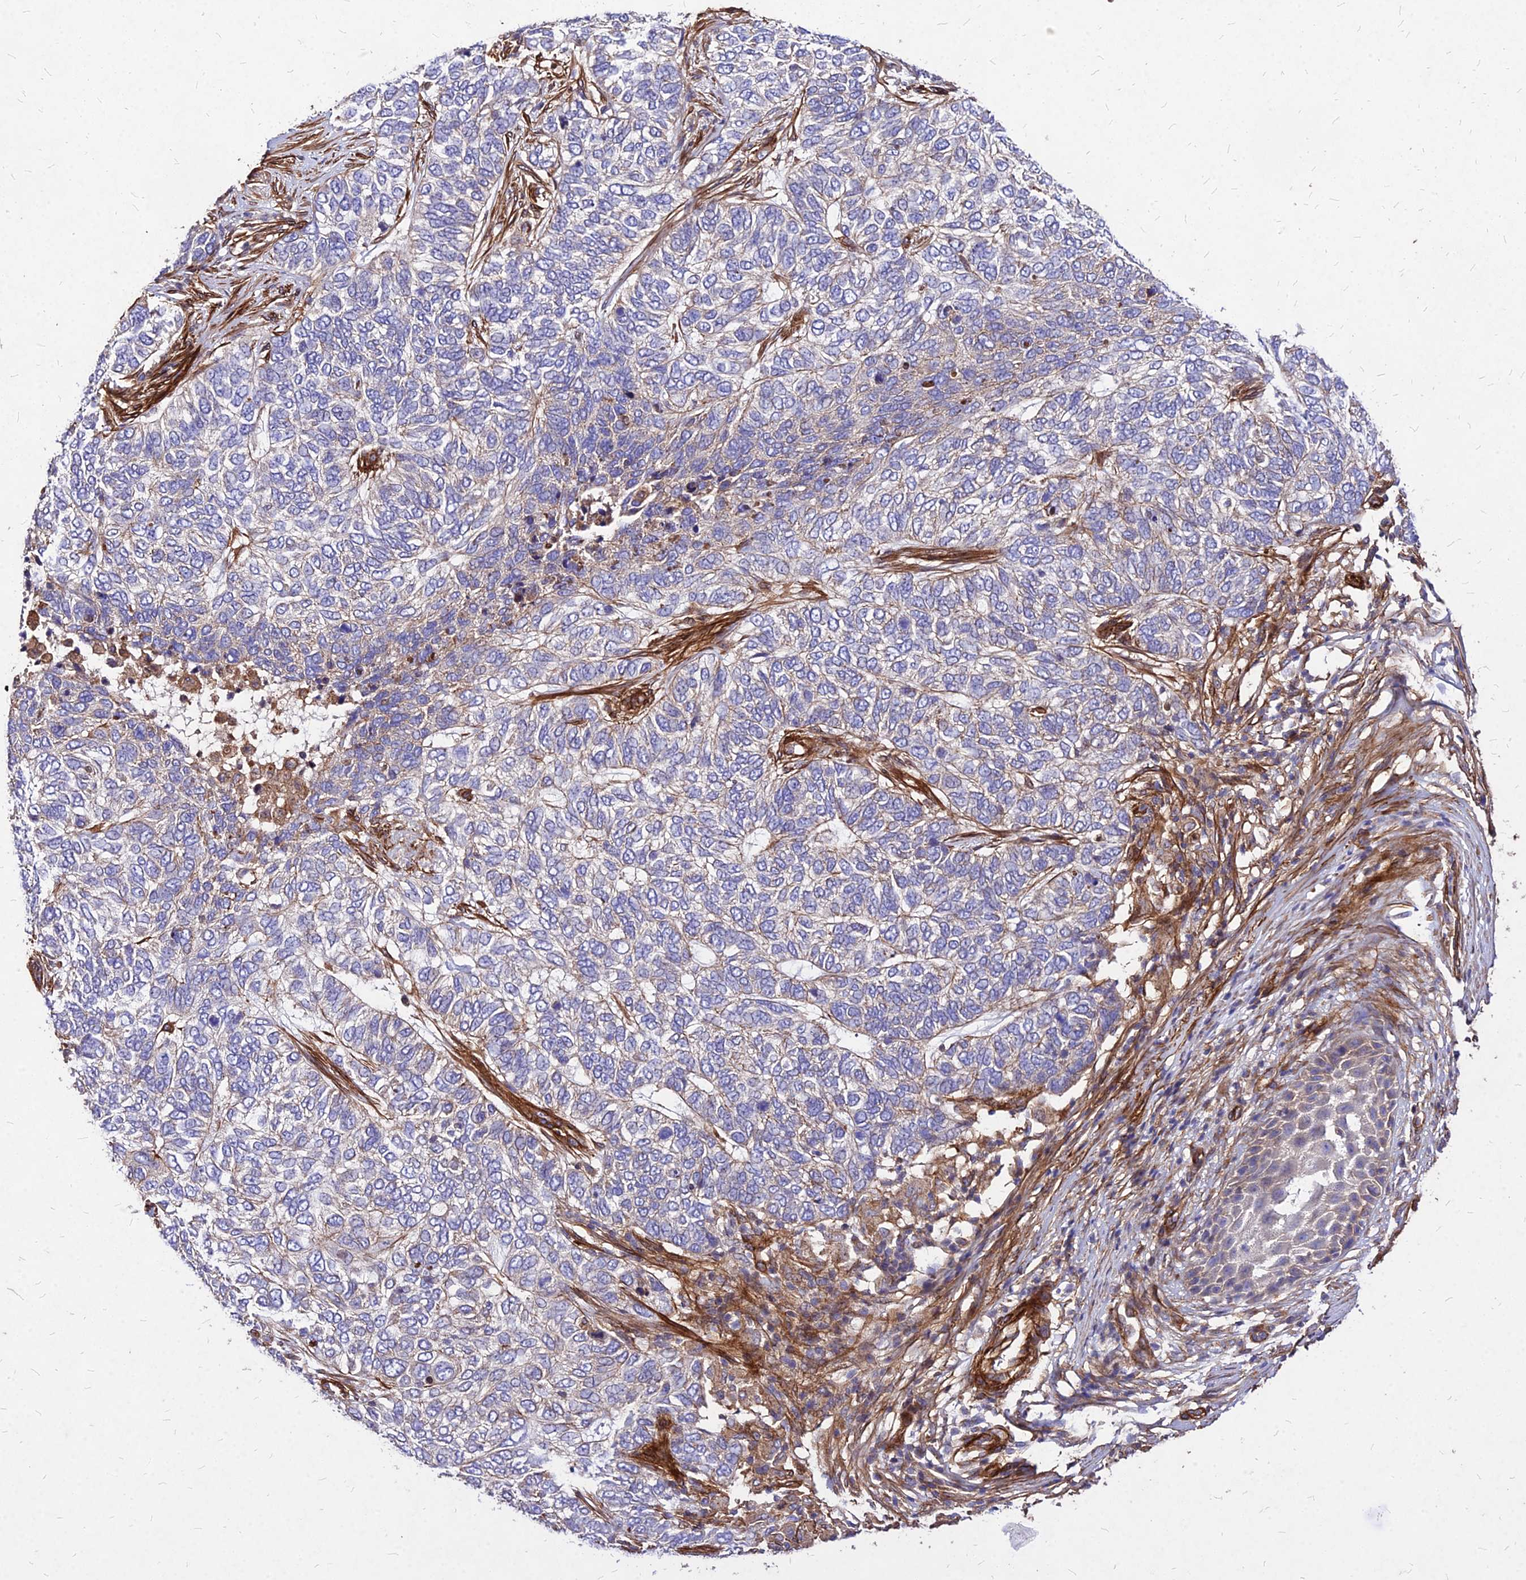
{"staining": {"intensity": "weak", "quantity": "<25%", "location": "cytoplasmic/membranous"}, "tissue": "skin cancer", "cell_type": "Tumor cells", "image_type": "cancer", "snomed": [{"axis": "morphology", "description": "Basal cell carcinoma"}, {"axis": "topography", "description": "Skin"}], "caption": "DAB immunohistochemical staining of skin cancer reveals no significant positivity in tumor cells.", "gene": "EFCC1", "patient": {"sex": "female", "age": 65}}